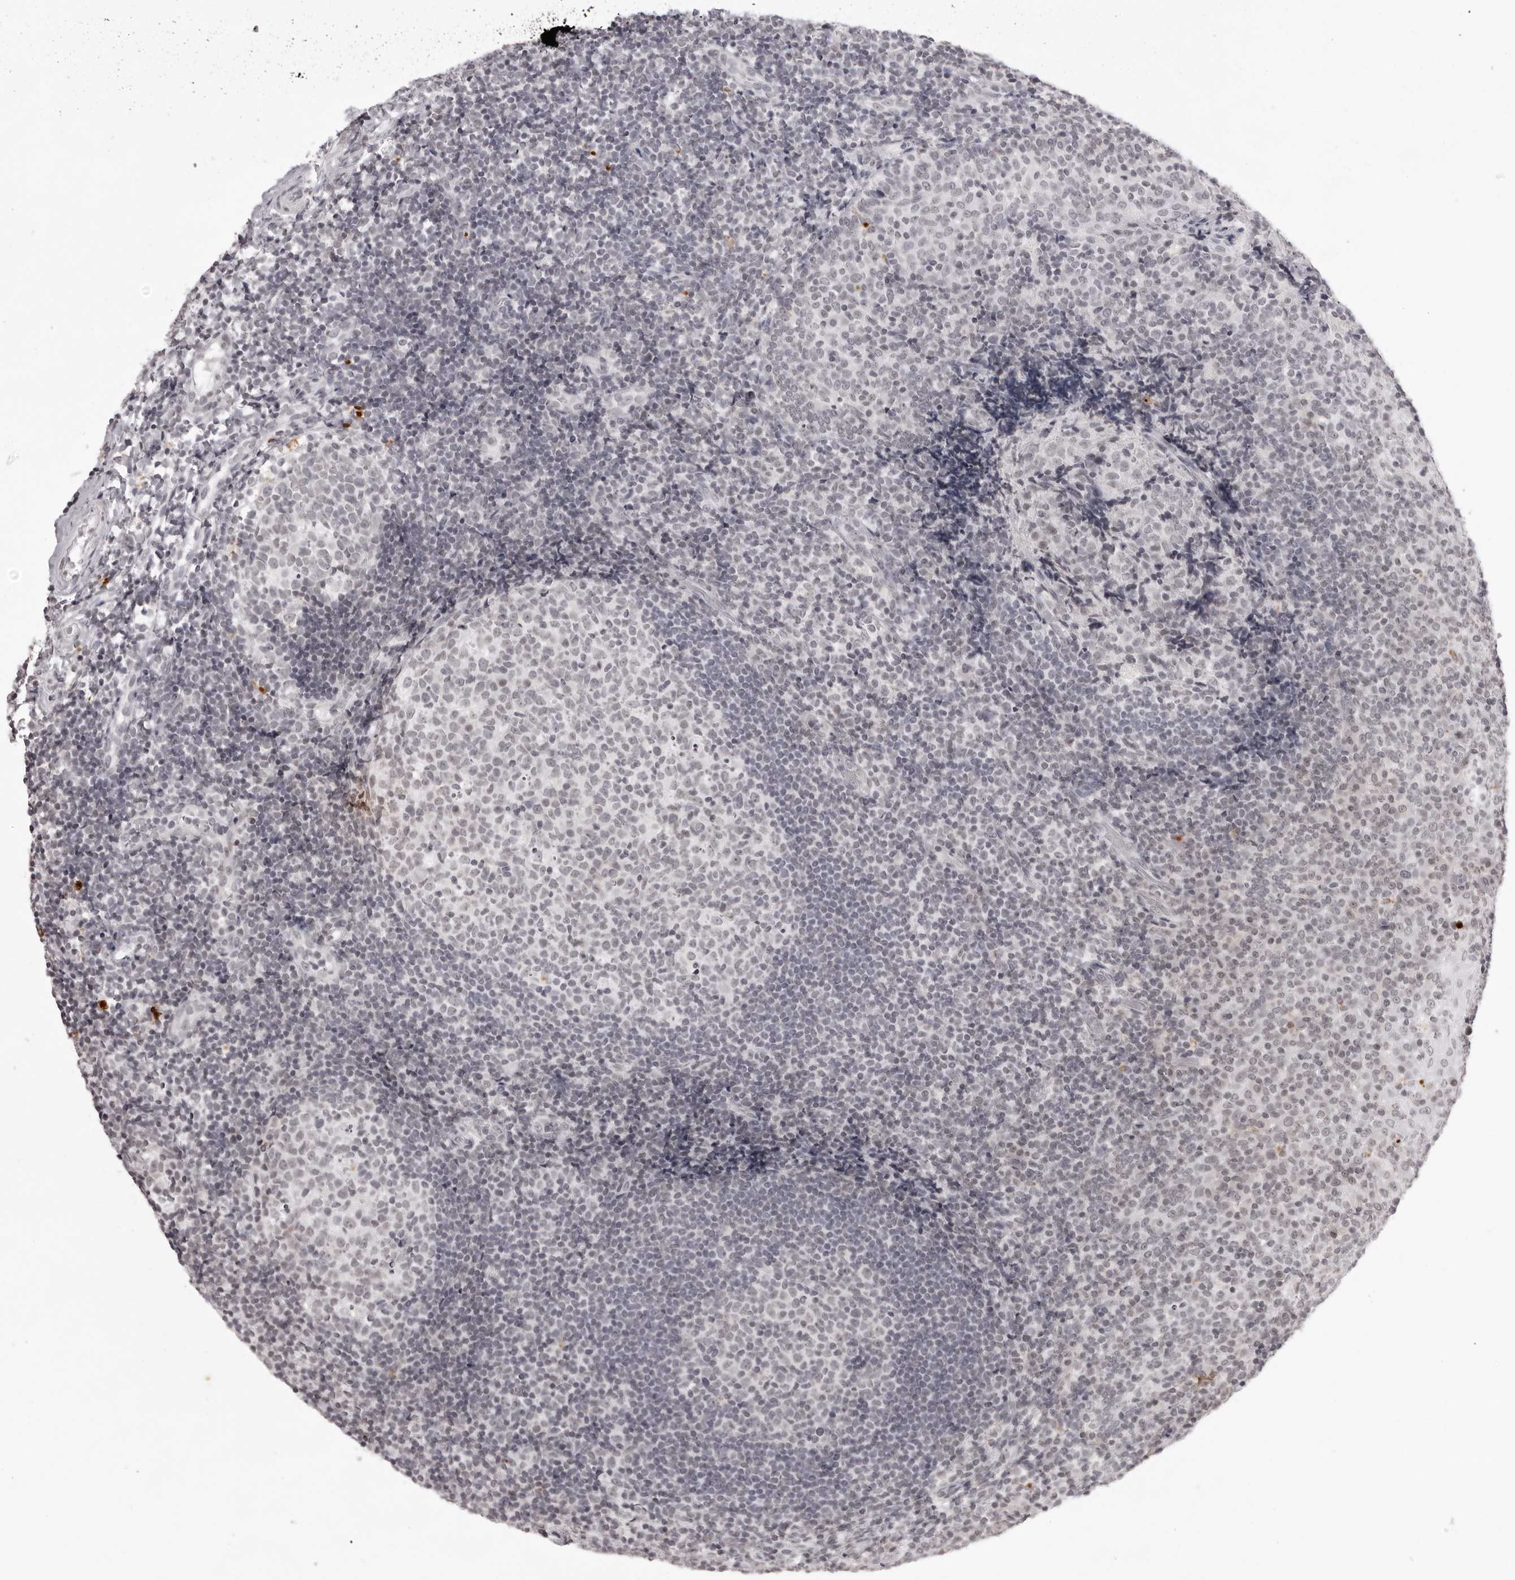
{"staining": {"intensity": "negative", "quantity": "none", "location": "none"}, "tissue": "tonsil", "cell_type": "Germinal center cells", "image_type": "normal", "snomed": [{"axis": "morphology", "description": "Normal tissue, NOS"}, {"axis": "topography", "description": "Tonsil"}], "caption": "Immunohistochemistry (IHC) of benign tonsil demonstrates no staining in germinal center cells.", "gene": "NTM", "patient": {"sex": "female", "age": 19}}